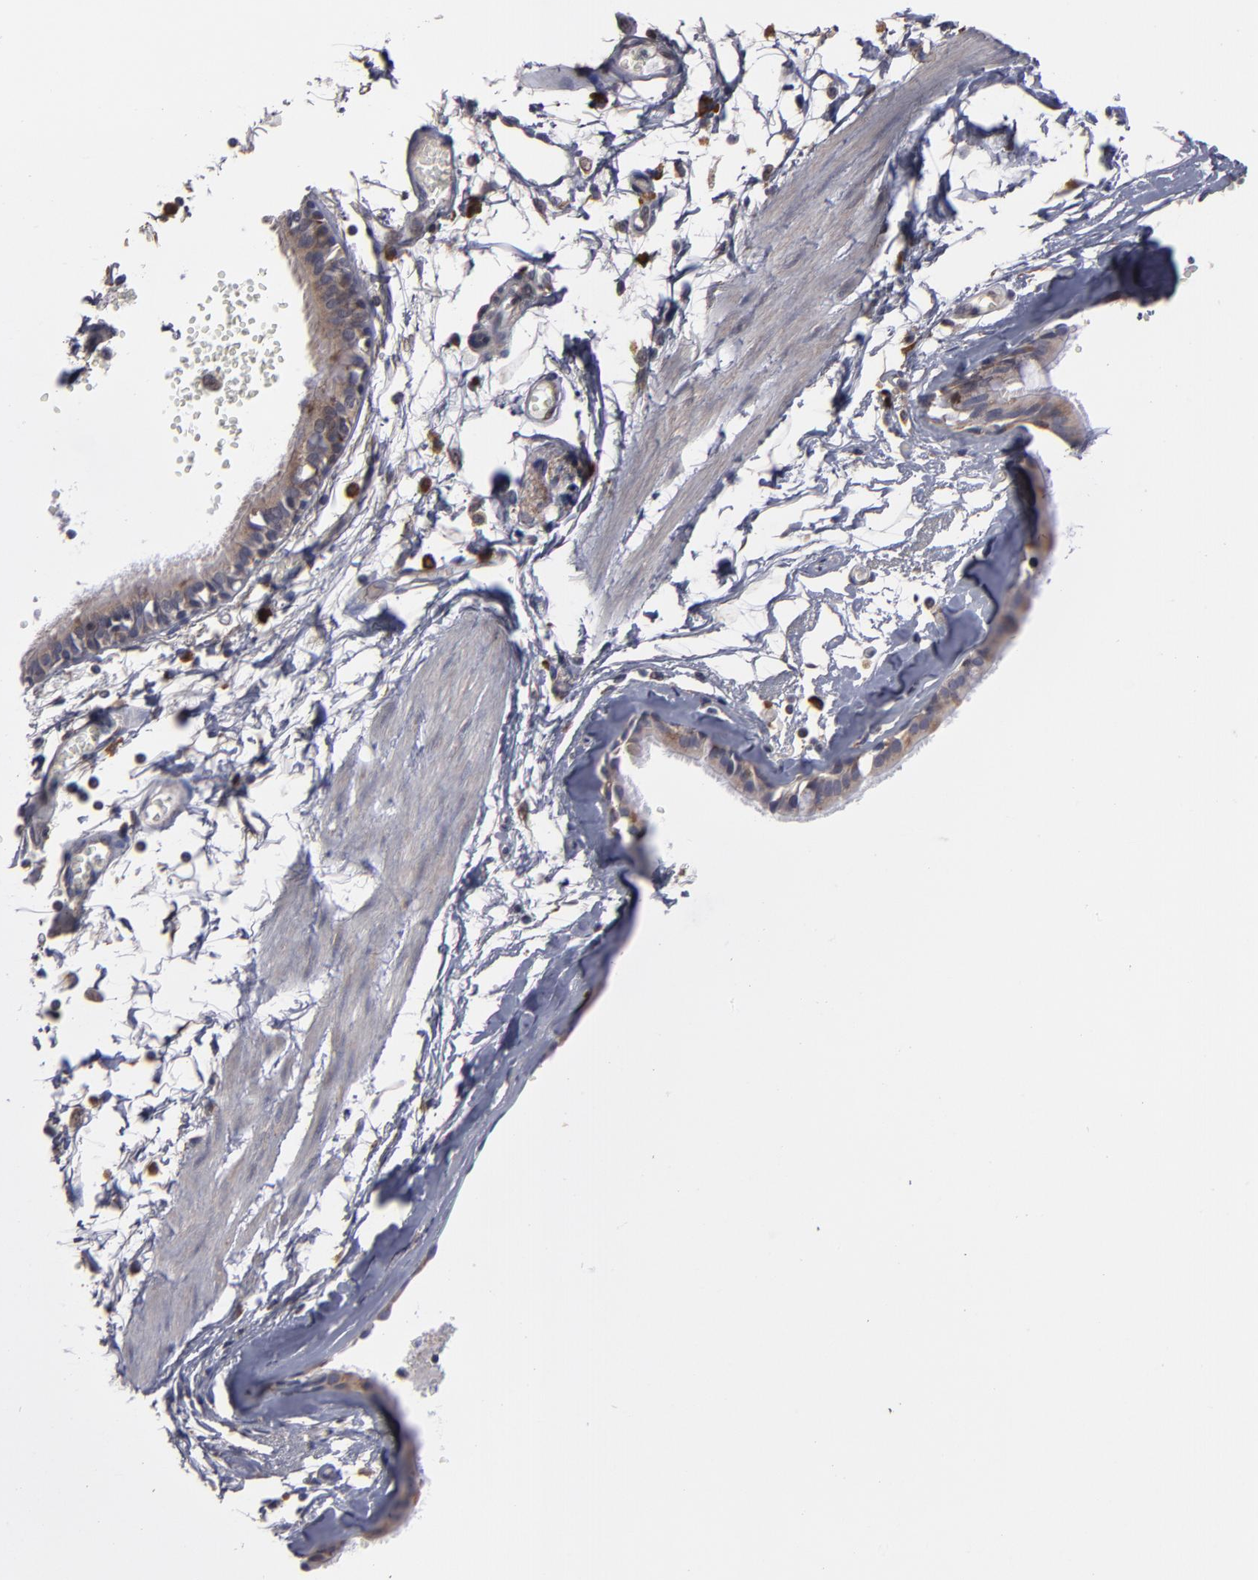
{"staining": {"intensity": "weak", "quantity": ">75%", "location": "cytoplasmic/membranous"}, "tissue": "bronchus", "cell_type": "Respiratory epithelial cells", "image_type": "normal", "snomed": [{"axis": "morphology", "description": "Normal tissue, NOS"}, {"axis": "topography", "description": "Bronchus"}, {"axis": "topography", "description": "Lung"}], "caption": "Normal bronchus exhibits weak cytoplasmic/membranous expression in about >75% of respiratory epithelial cells, visualized by immunohistochemistry.", "gene": "SND1", "patient": {"sex": "female", "age": 56}}